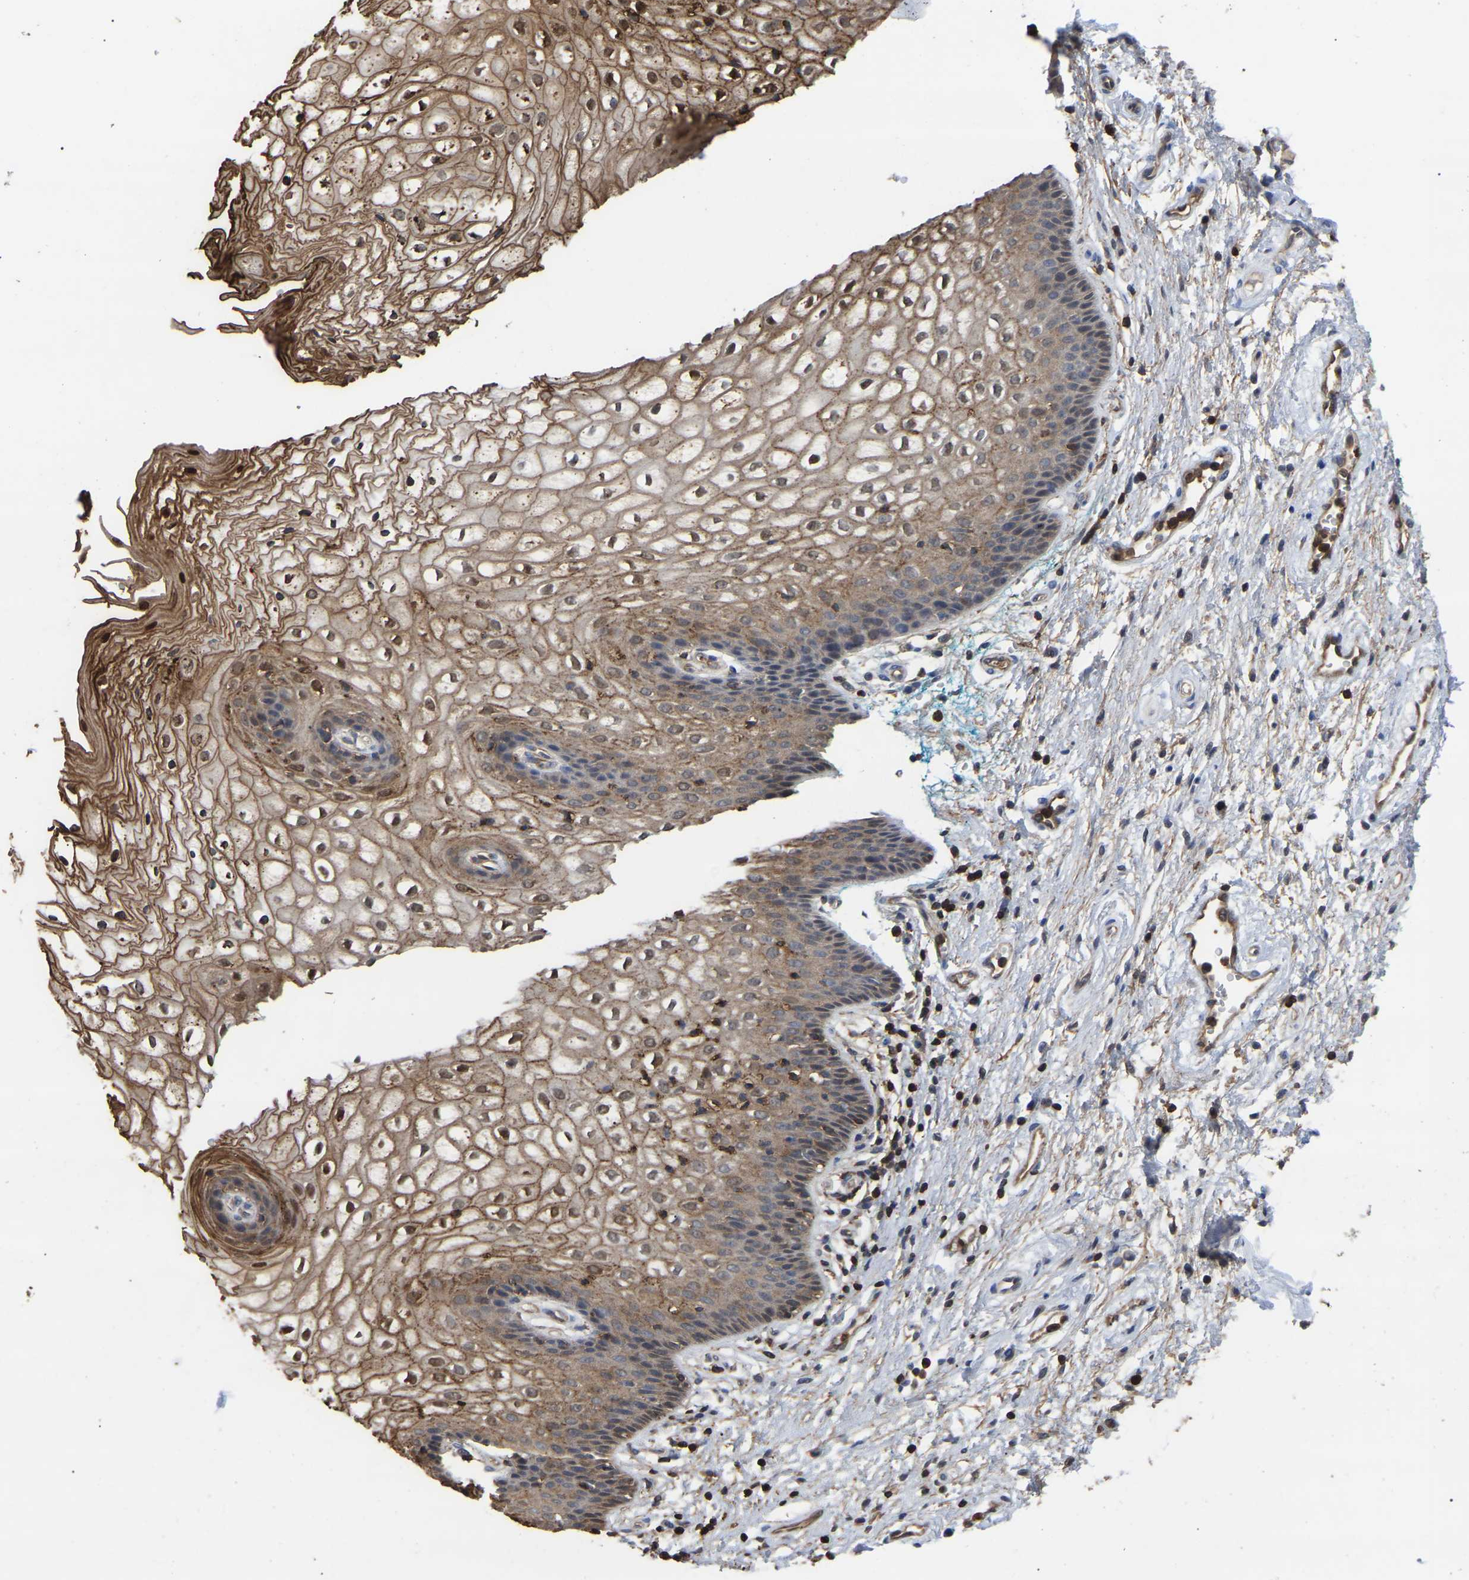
{"staining": {"intensity": "moderate", "quantity": ">75%", "location": "cytoplasmic/membranous,nuclear"}, "tissue": "vagina", "cell_type": "Squamous epithelial cells", "image_type": "normal", "snomed": [{"axis": "morphology", "description": "Normal tissue, NOS"}, {"axis": "topography", "description": "Vagina"}], "caption": "Protein analysis of unremarkable vagina reveals moderate cytoplasmic/membranous,nuclear staining in approximately >75% of squamous epithelial cells.", "gene": "CIT", "patient": {"sex": "female", "age": 34}}